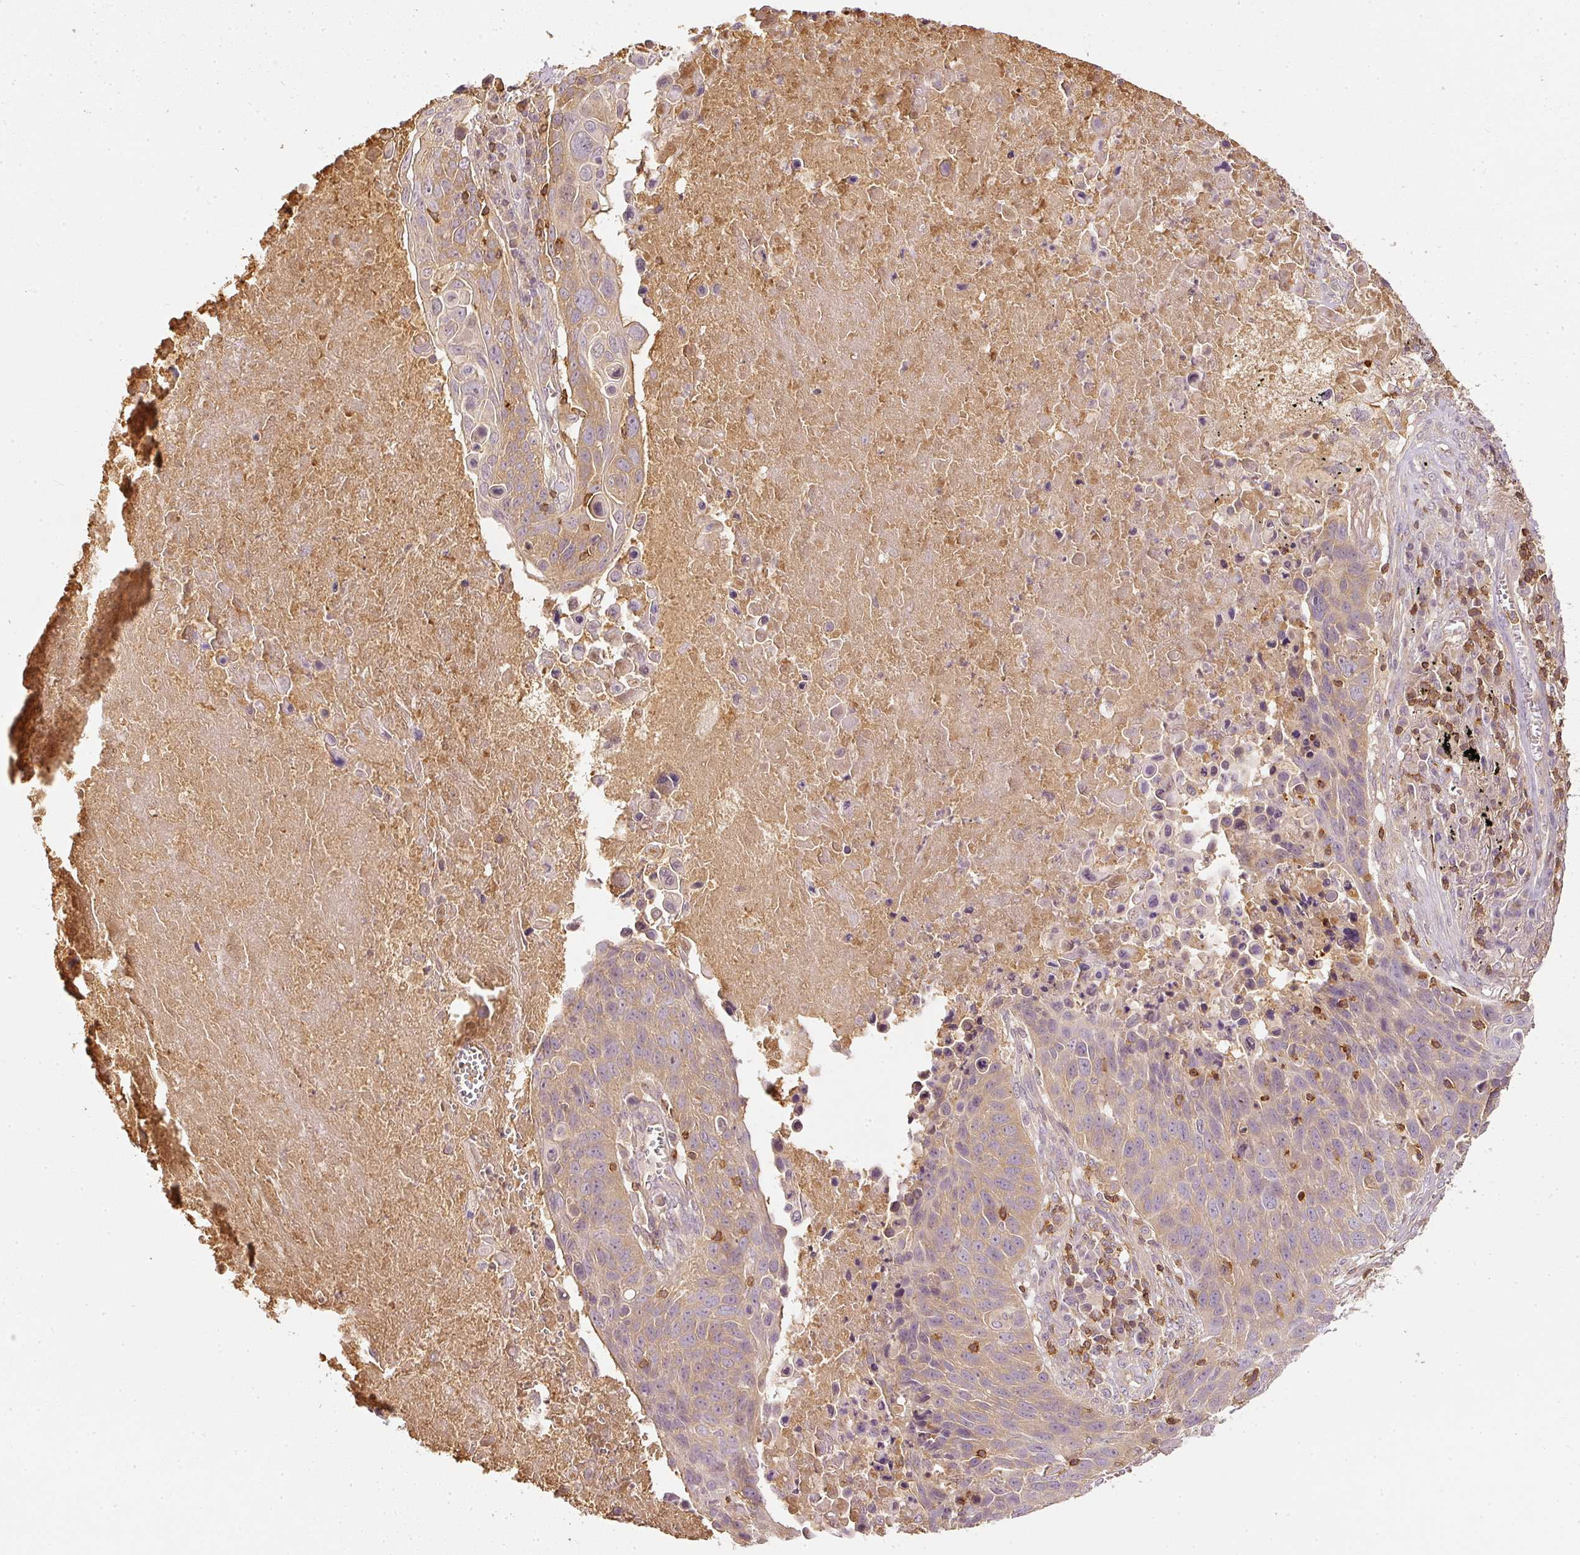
{"staining": {"intensity": "weak", "quantity": "25%-75%", "location": "cytoplasmic/membranous"}, "tissue": "lung cancer", "cell_type": "Tumor cells", "image_type": "cancer", "snomed": [{"axis": "morphology", "description": "Squamous cell carcinoma, NOS"}, {"axis": "topography", "description": "Lung"}], "caption": "About 25%-75% of tumor cells in human lung squamous cell carcinoma exhibit weak cytoplasmic/membranous protein positivity as visualized by brown immunohistochemical staining.", "gene": "EVL", "patient": {"sex": "male", "age": 78}}